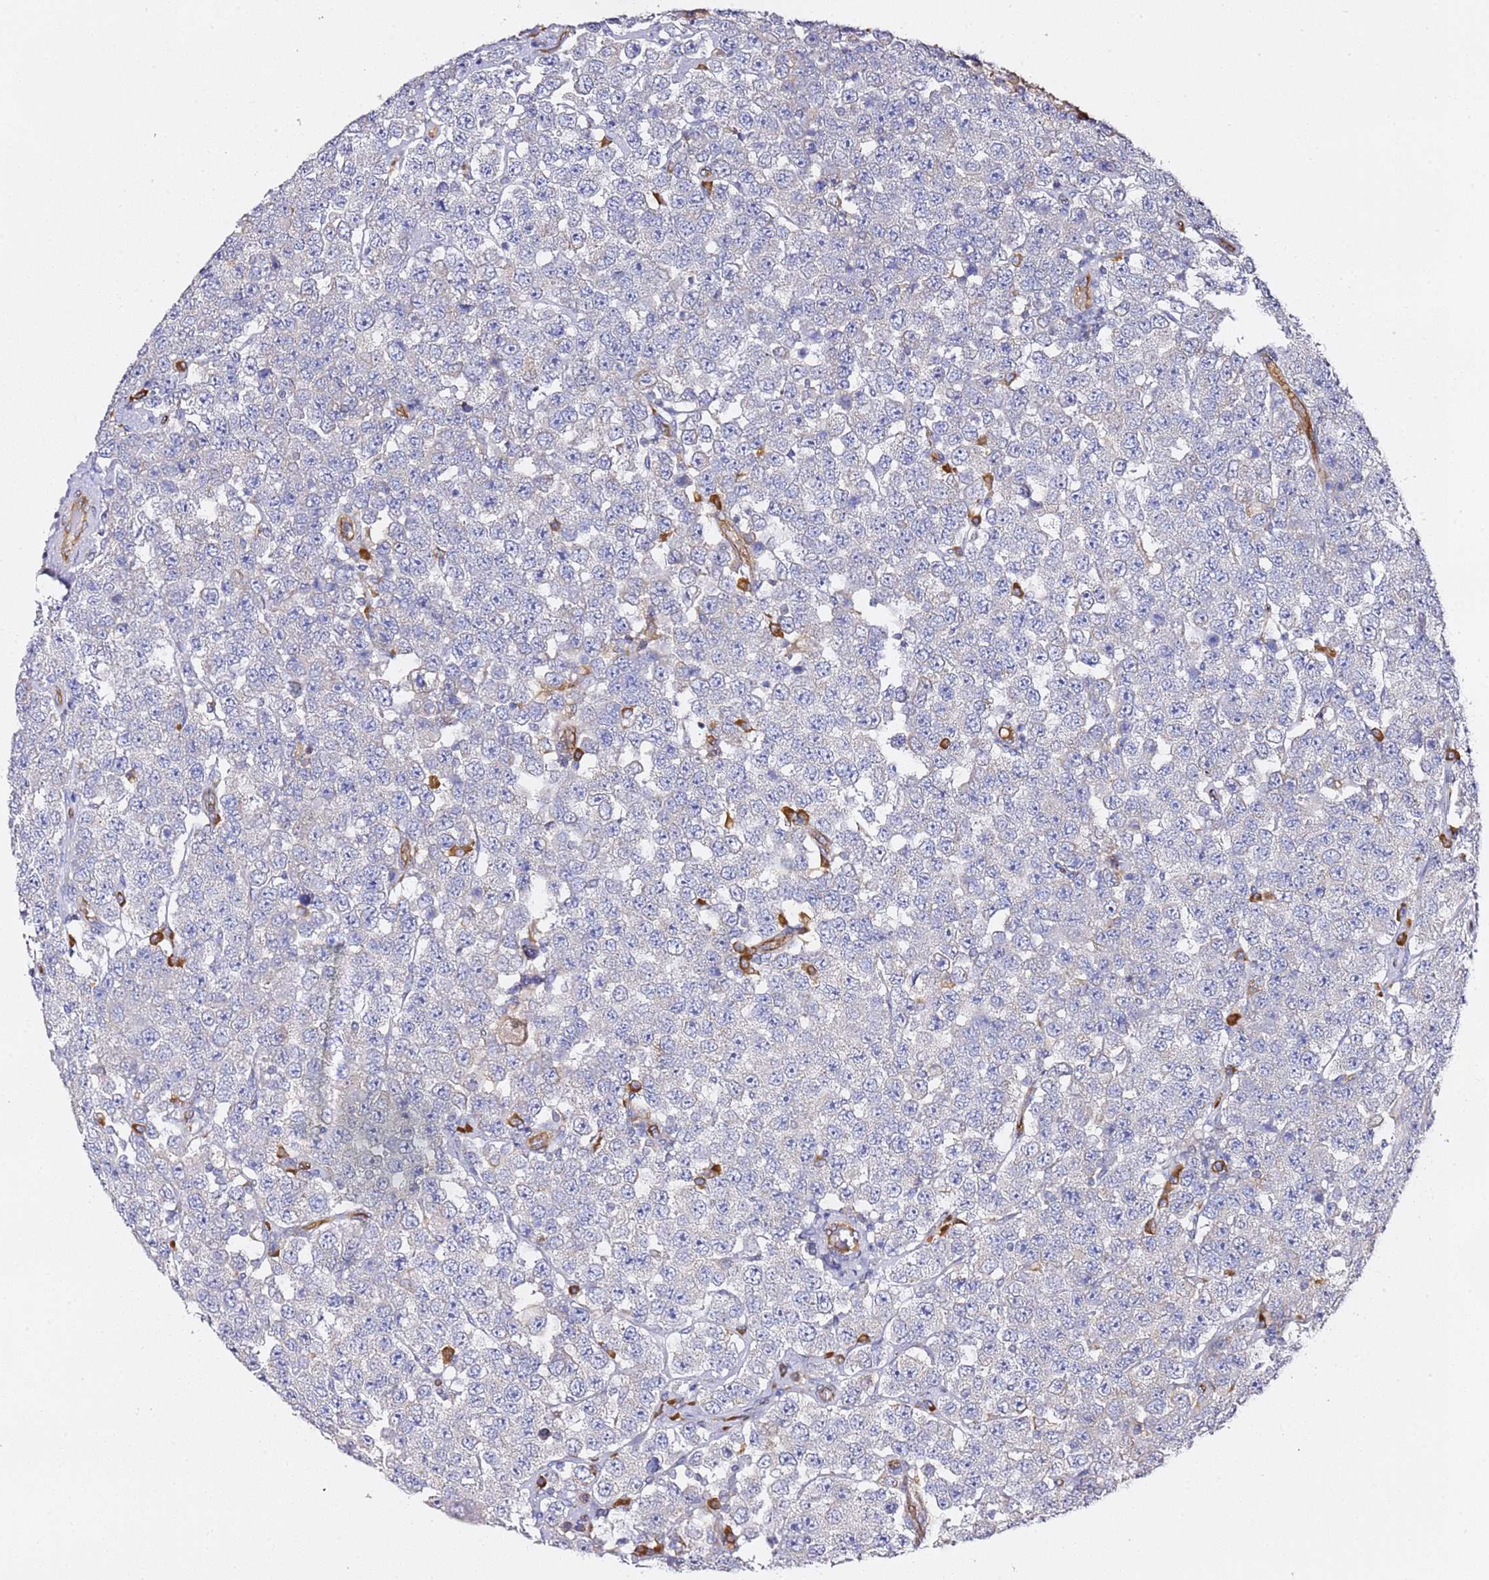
{"staining": {"intensity": "negative", "quantity": "none", "location": "none"}, "tissue": "testis cancer", "cell_type": "Tumor cells", "image_type": "cancer", "snomed": [{"axis": "morphology", "description": "Seminoma, NOS"}, {"axis": "topography", "description": "Testis"}], "caption": "Testis cancer was stained to show a protein in brown. There is no significant expression in tumor cells.", "gene": "KIF7", "patient": {"sex": "male", "age": 28}}